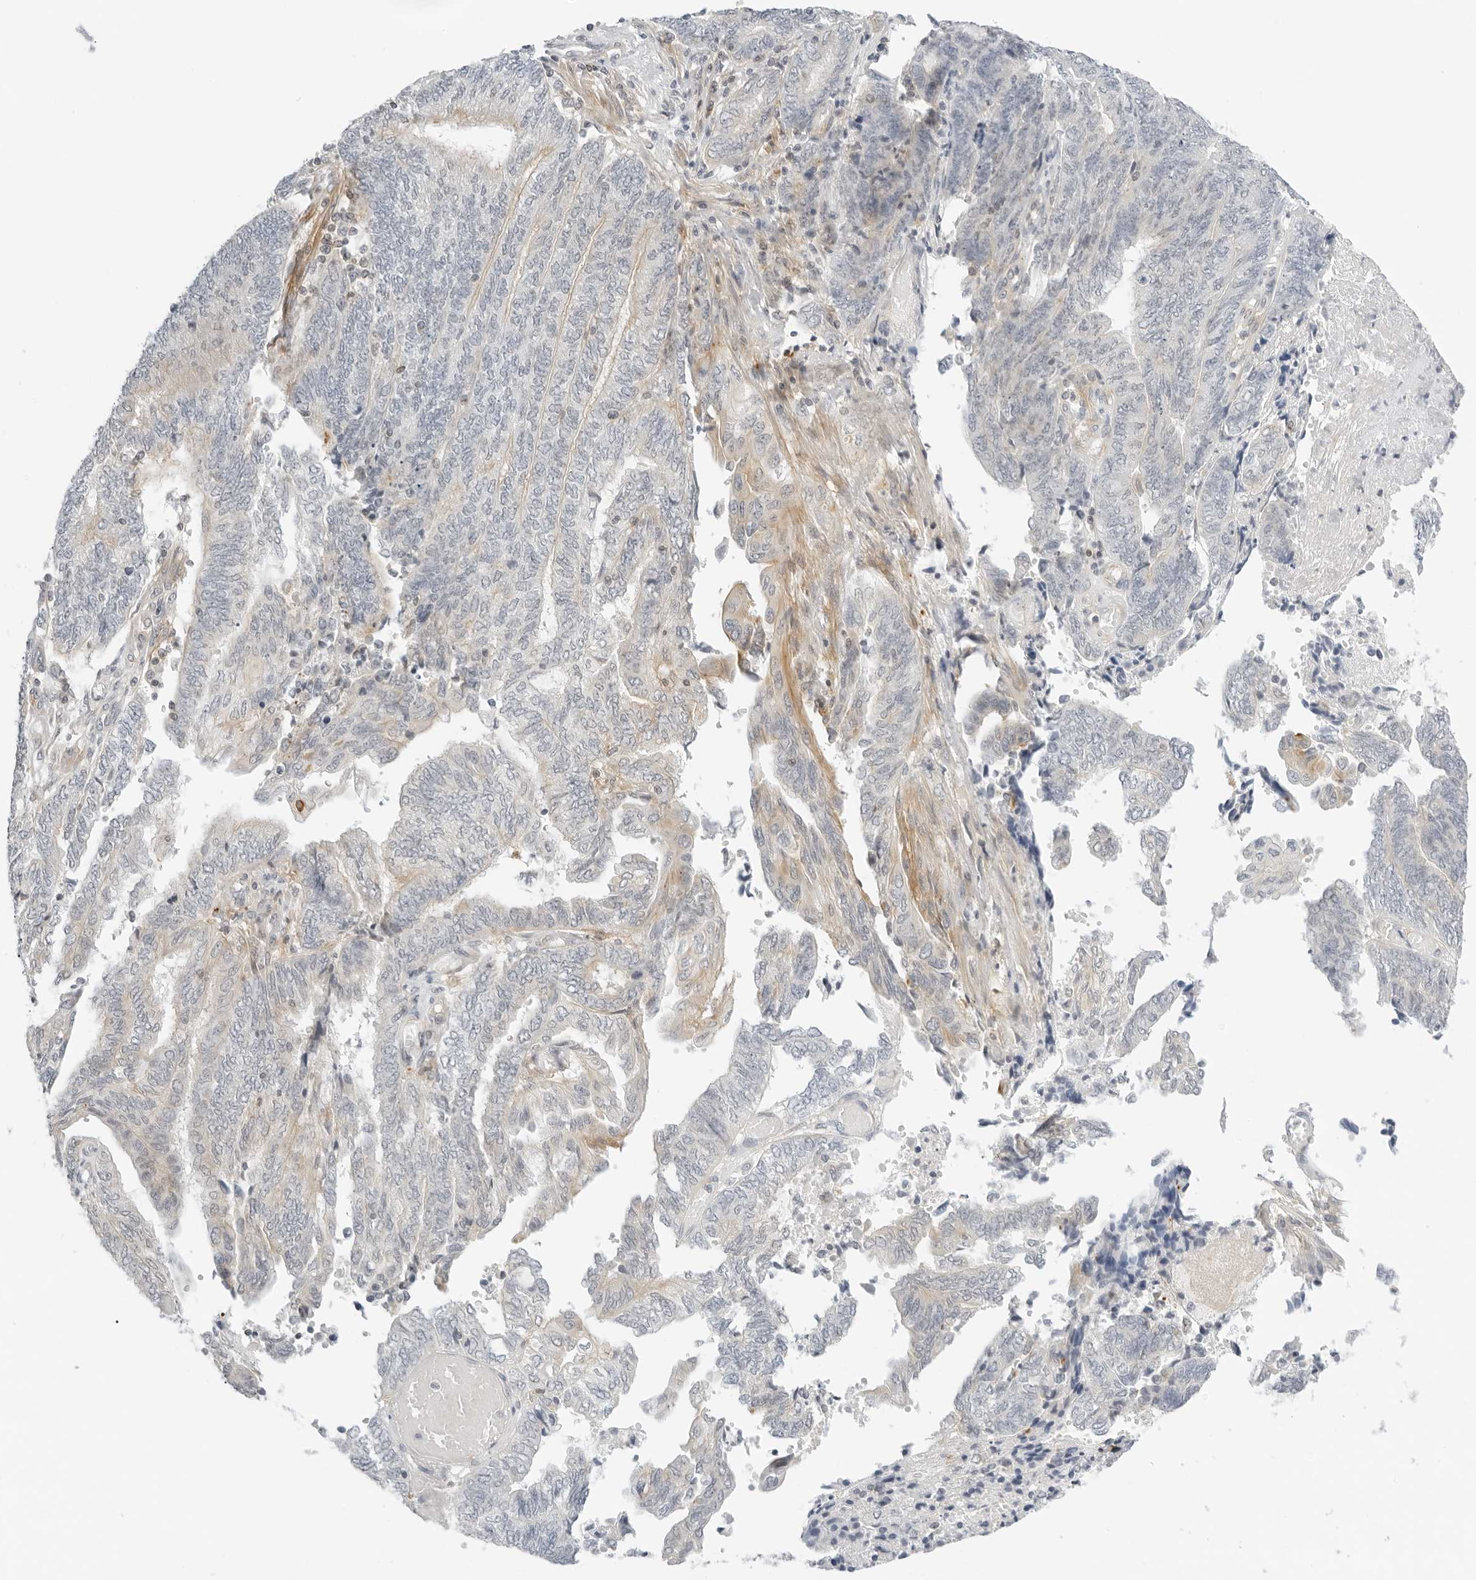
{"staining": {"intensity": "negative", "quantity": "none", "location": "none"}, "tissue": "endometrial cancer", "cell_type": "Tumor cells", "image_type": "cancer", "snomed": [{"axis": "morphology", "description": "Adenocarcinoma, NOS"}, {"axis": "topography", "description": "Uterus"}, {"axis": "topography", "description": "Endometrium"}], "caption": "Tumor cells show no significant protein positivity in adenocarcinoma (endometrial). (Stains: DAB immunohistochemistry with hematoxylin counter stain, Microscopy: brightfield microscopy at high magnification).", "gene": "OSCP1", "patient": {"sex": "female", "age": 70}}